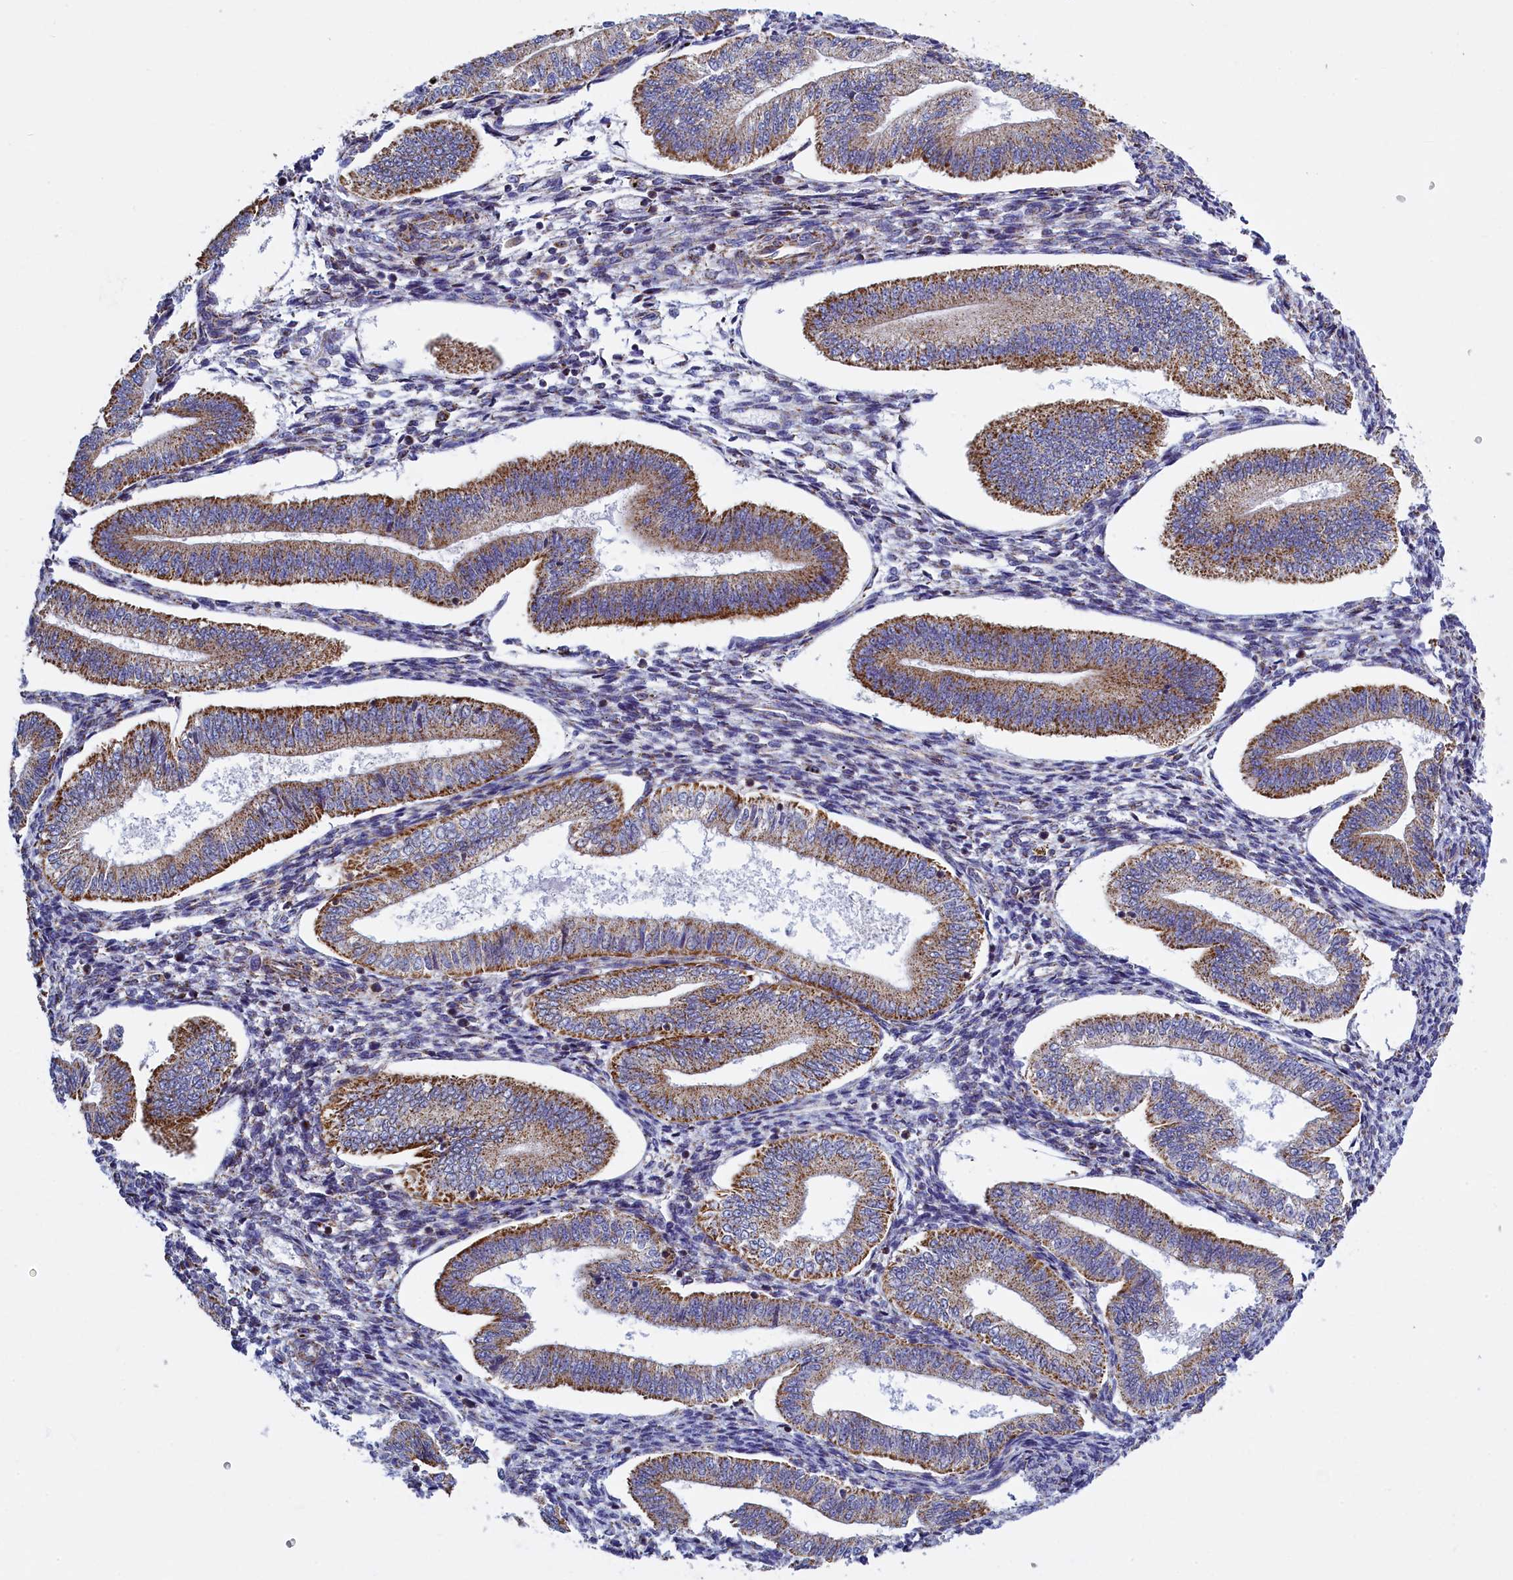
{"staining": {"intensity": "weak", "quantity": "<25%", "location": "cytoplasmic/membranous"}, "tissue": "endometrium", "cell_type": "Cells in endometrial stroma", "image_type": "normal", "snomed": [{"axis": "morphology", "description": "Normal tissue, NOS"}, {"axis": "topography", "description": "Endometrium"}], "caption": "A high-resolution histopathology image shows immunohistochemistry staining of unremarkable endometrium, which shows no significant expression in cells in endometrial stroma.", "gene": "IFT122", "patient": {"sex": "female", "age": 34}}